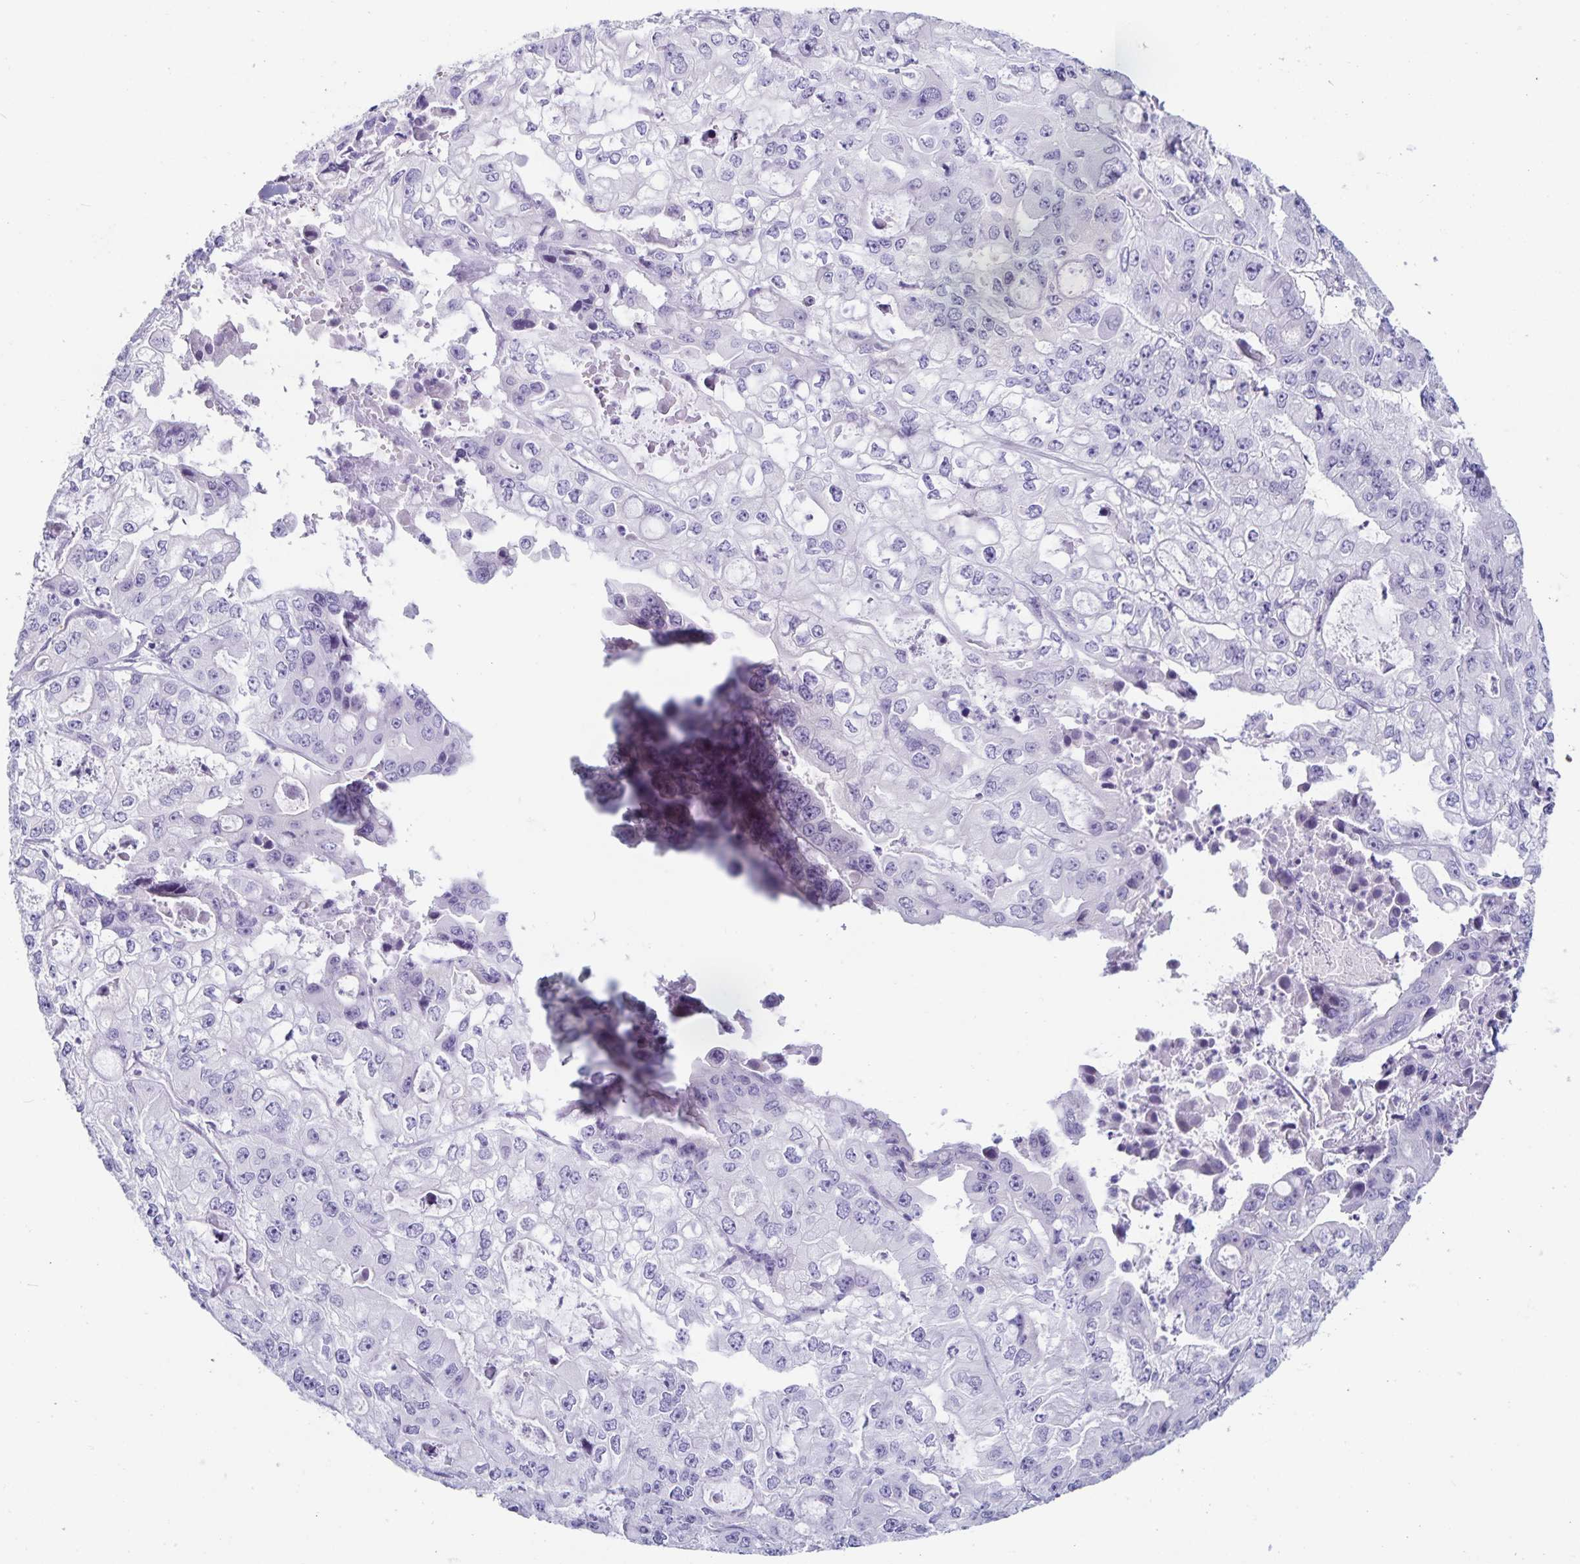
{"staining": {"intensity": "negative", "quantity": "none", "location": "none"}, "tissue": "ovarian cancer", "cell_type": "Tumor cells", "image_type": "cancer", "snomed": [{"axis": "morphology", "description": "Cystadenocarcinoma, serous, NOS"}, {"axis": "topography", "description": "Ovary"}], "caption": "This is a micrograph of IHC staining of ovarian cancer, which shows no staining in tumor cells. (Stains: DAB (3,3'-diaminobenzidine) immunohistochemistry (IHC) with hematoxylin counter stain, Microscopy: brightfield microscopy at high magnification).", "gene": "GNLY", "patient": {"sex": "female", "age": 56}}